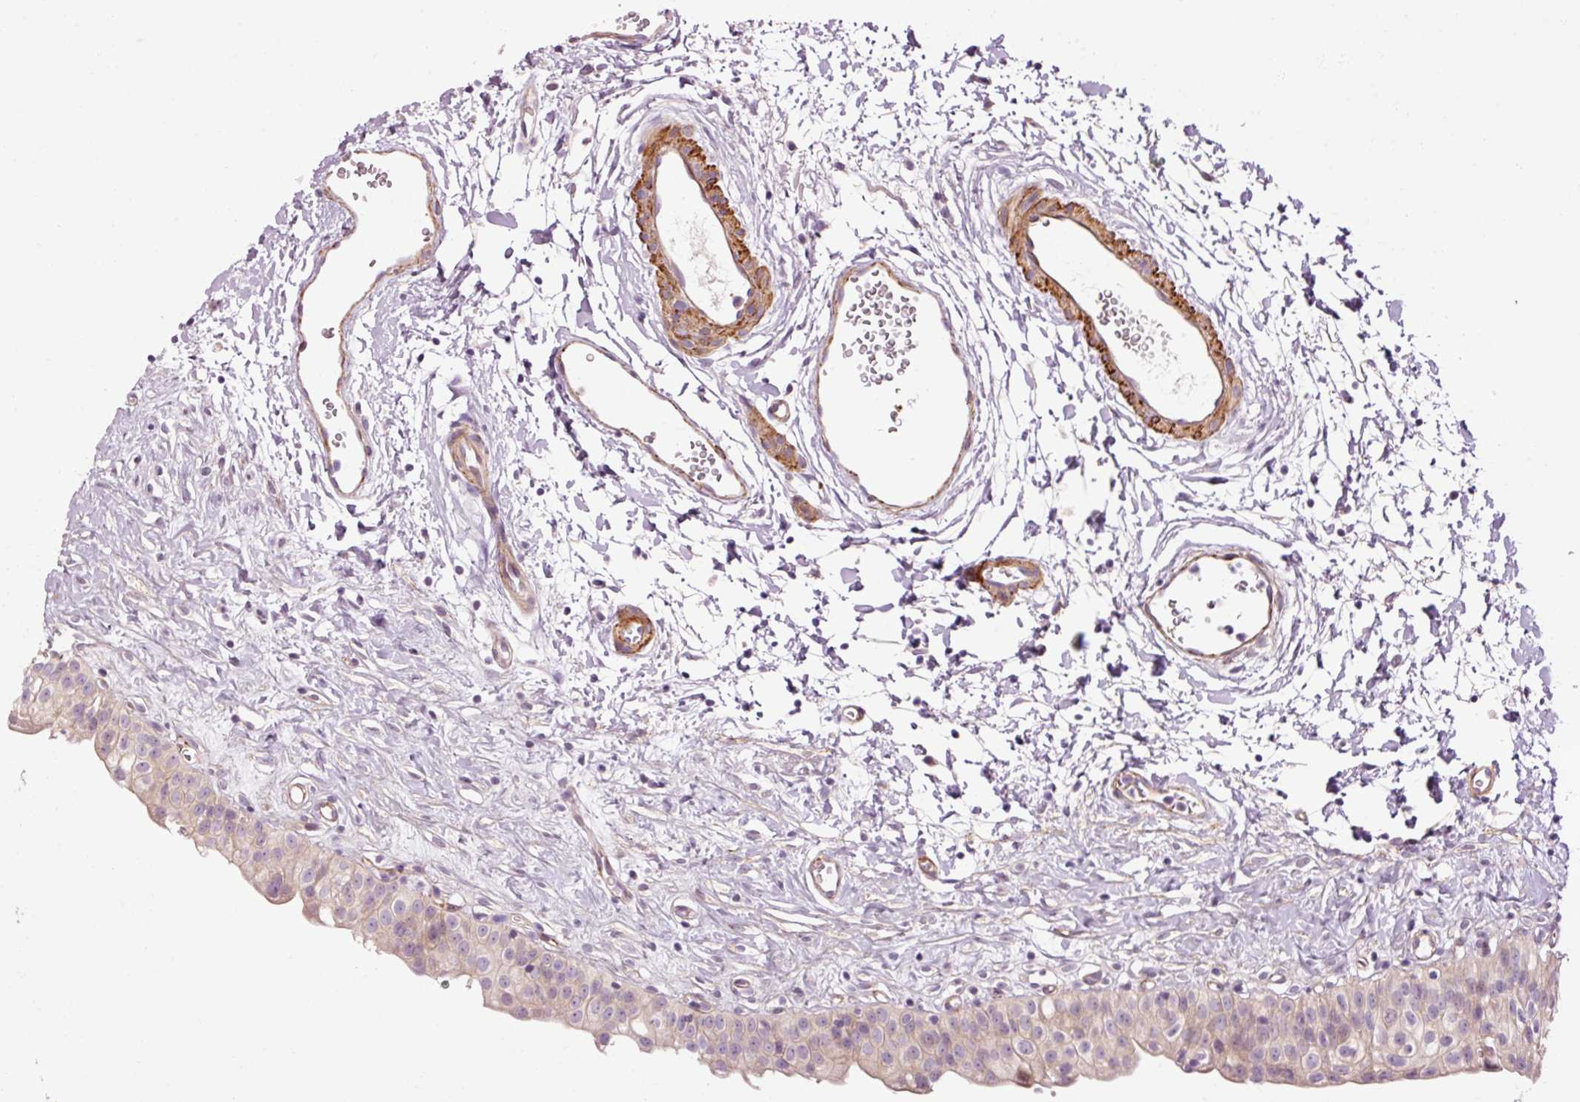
{"staining": {"intensity": "moderate", "quantity": "25%-75%", "location": "cytoplasmic/membranous"}, "tissue": "urinary bladder", "cell_type": "Urothelial cells", "image_type": "normal", "snomed": [{"axis": "morphology", "description": "Normal tissue, NOS"}, {"axis": "topography", "description": "Urinary bladder"}], "caption": "Immunohistochemical staining of unremarkable human urinary bladder demonstrates moderate cytoplasmic/membranous protein staining in about 25%-75% of urothelial cells.", "gene": "ANKRD20A1", "patient": {"sex": "male", "age": 51}}